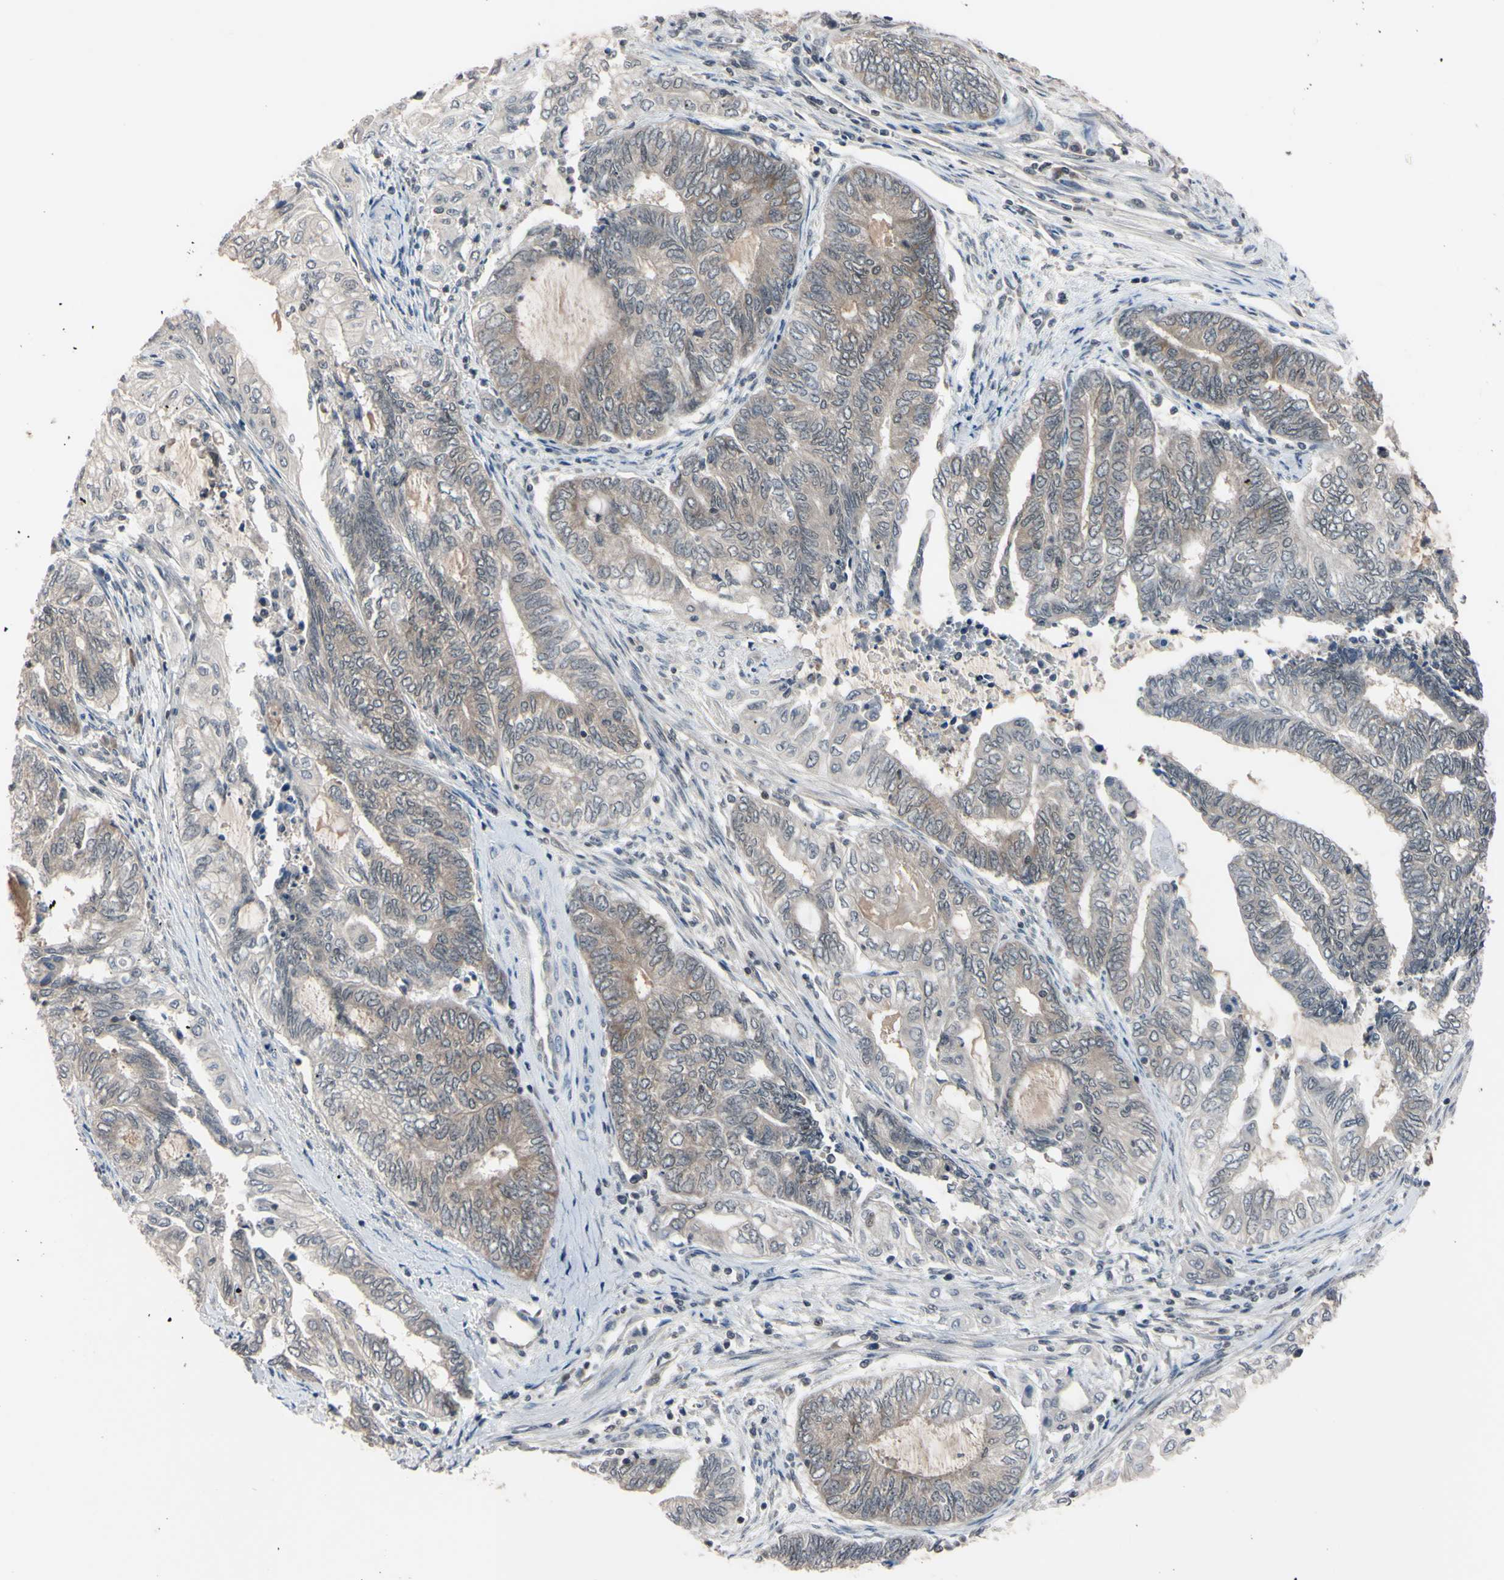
{"staining": {"intensity": "weak", "quantity": ">75%", "location": "cytoplasmic/membranous"}, "tissue": "endometrial cancer", "cell_type": "Tumor cells", "image_type": "cancer", "snomed": [{"axis": "morphology", "description": "Adenocarcinoma, NOS"}, {"axis": "topography", "description": "Uterus"}, {"axis": "topography", "description": "Endometrium"}], "caption": "Endometrial cancer tissue shows weak cytoplasmic/membranous expression in approximately >75% of tumor cells The staining is performed using DAB brown chromogen to label protein expression. The nuclei are counter-stained blue using hematoxylin.", "gene": "UBE2I", "patient": {"sex": "female", "age": 70}}